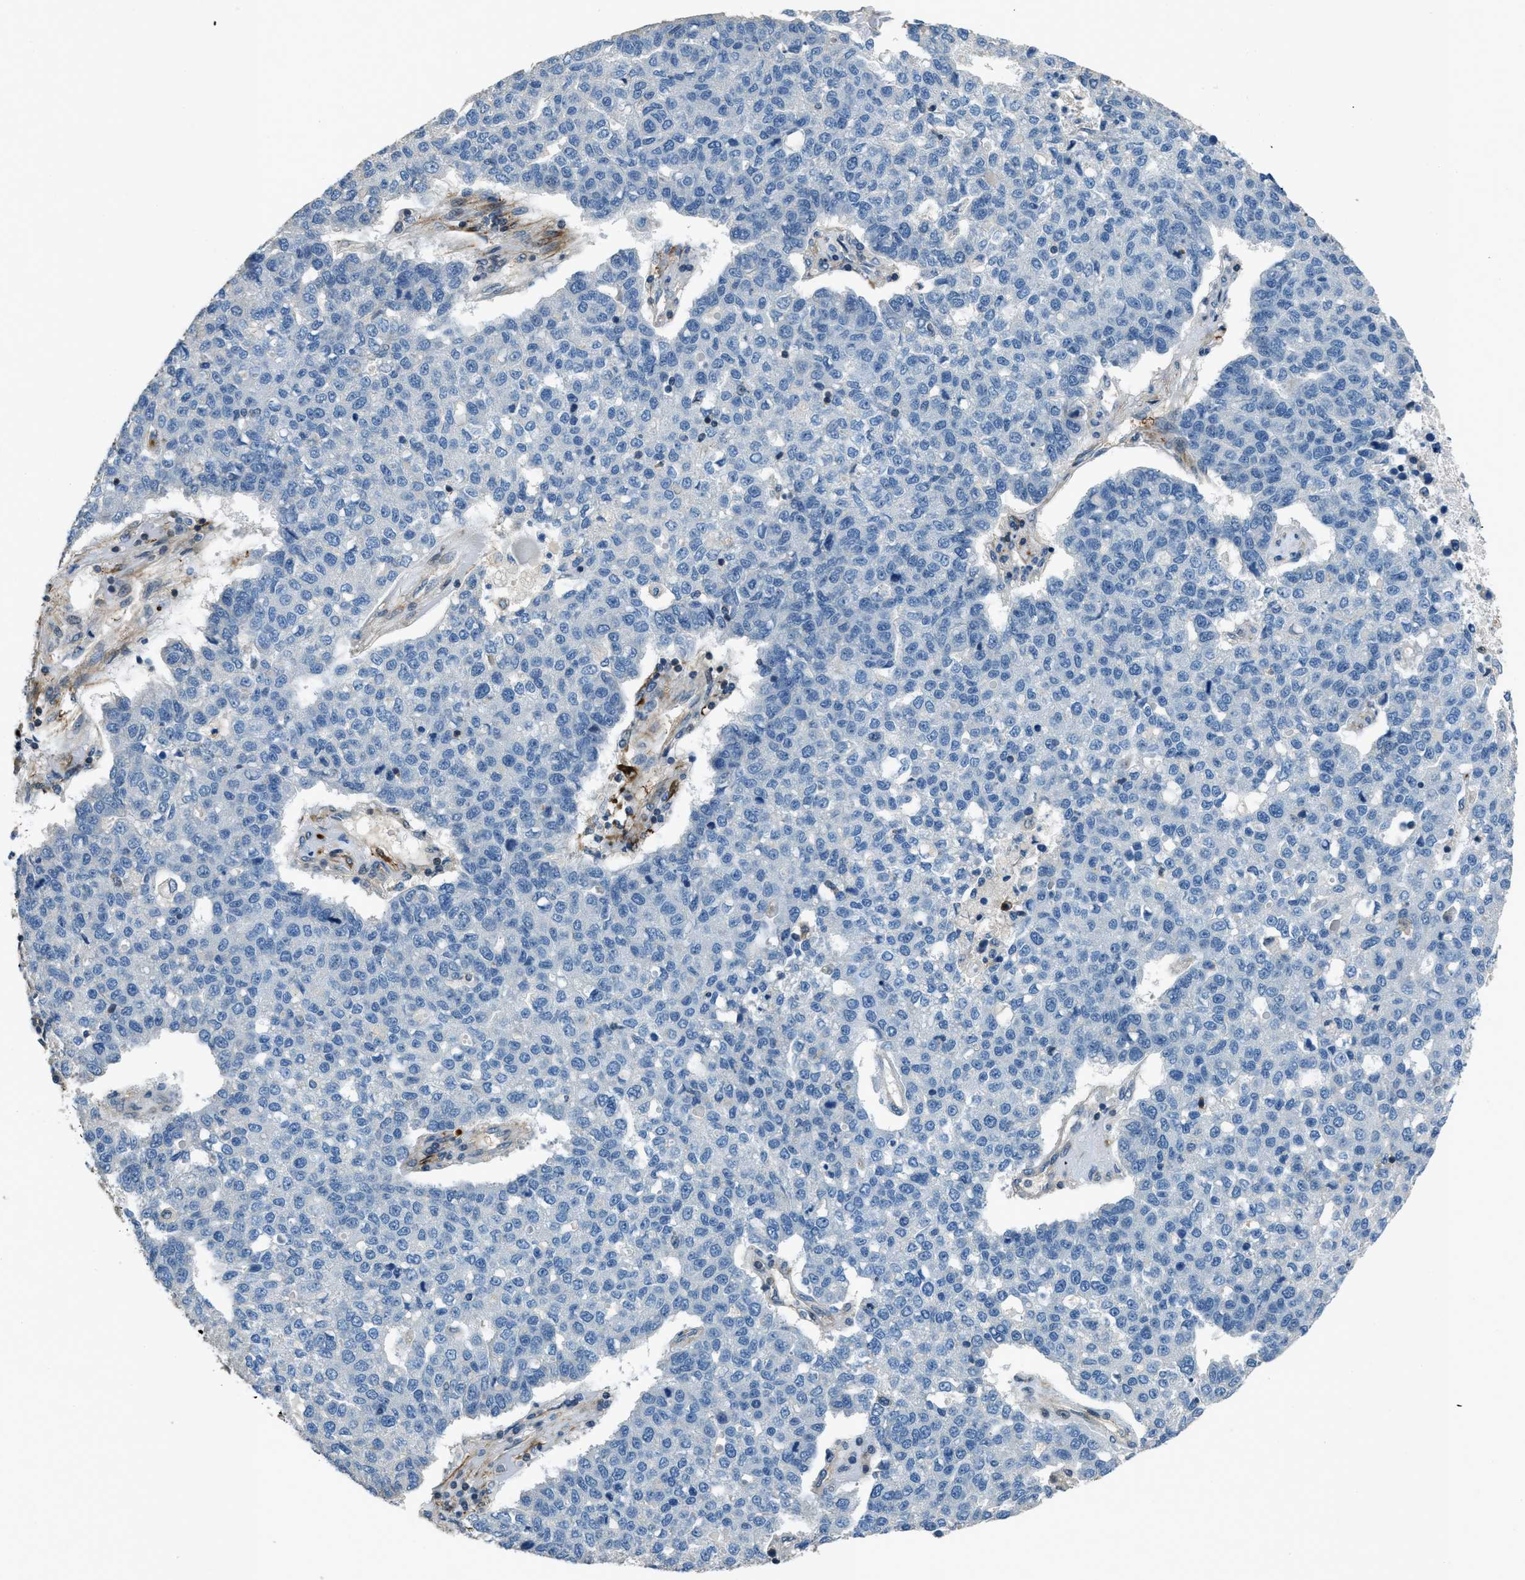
{"staining": {"intensity": "negative", "quantity": "none", "location": "none"}, "tissue": "pancreatic cancer", "cell_type": "Tumor cells", "image_type": "cancer", "snomed": [{"axis": "morphology", "description": "Adenocarcinoma, NOS"}, {"axis": "topography", "description": "Pancreas"}], "caption": "Tumor cells show no significant positivity in pancreatic adenocarcinoma.", "gene": "NUDCD3", "patient": {"sex": "female", "age": 61}}